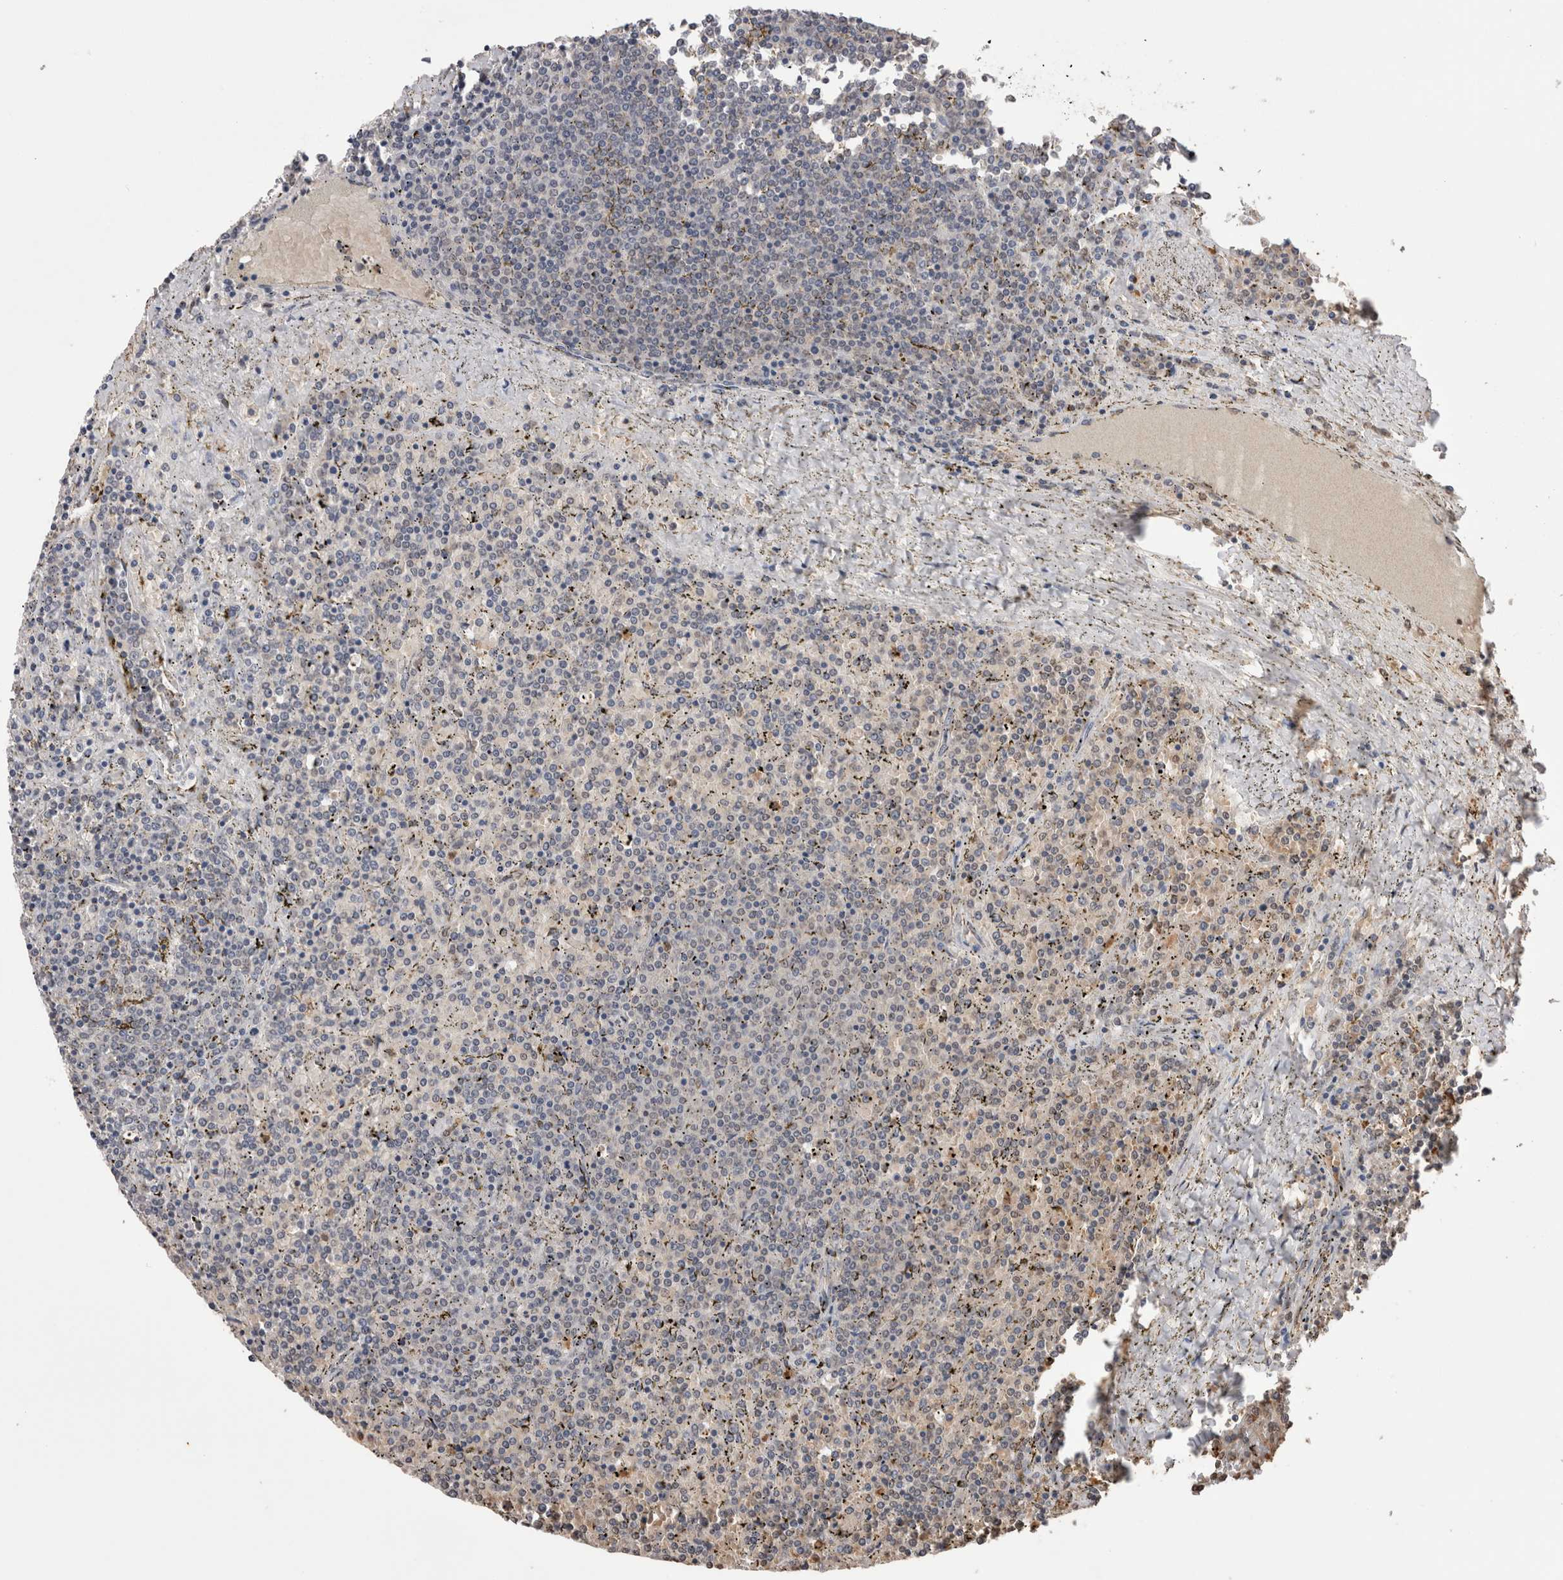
{"staining": {"intensity": "negative", "quantity": "none", "location": "none"}, "tissue": "lymphoma", "cell_type": "Tumor cells", "image_type": "cancer", "snomed": [{"axis": "morphology", "description": "Malignant lymphoma, non-Hodgkin's type, Low grade"}, {"axis": "topography", "description": "Spleen"}], "caption": "This is an IHC image of low-grade malignant lymphoma, non-Hodgkin's type. There is no staining in tumor cells.", "gene": "GRK5", "patient": {"sex": "female", "age": 19}}